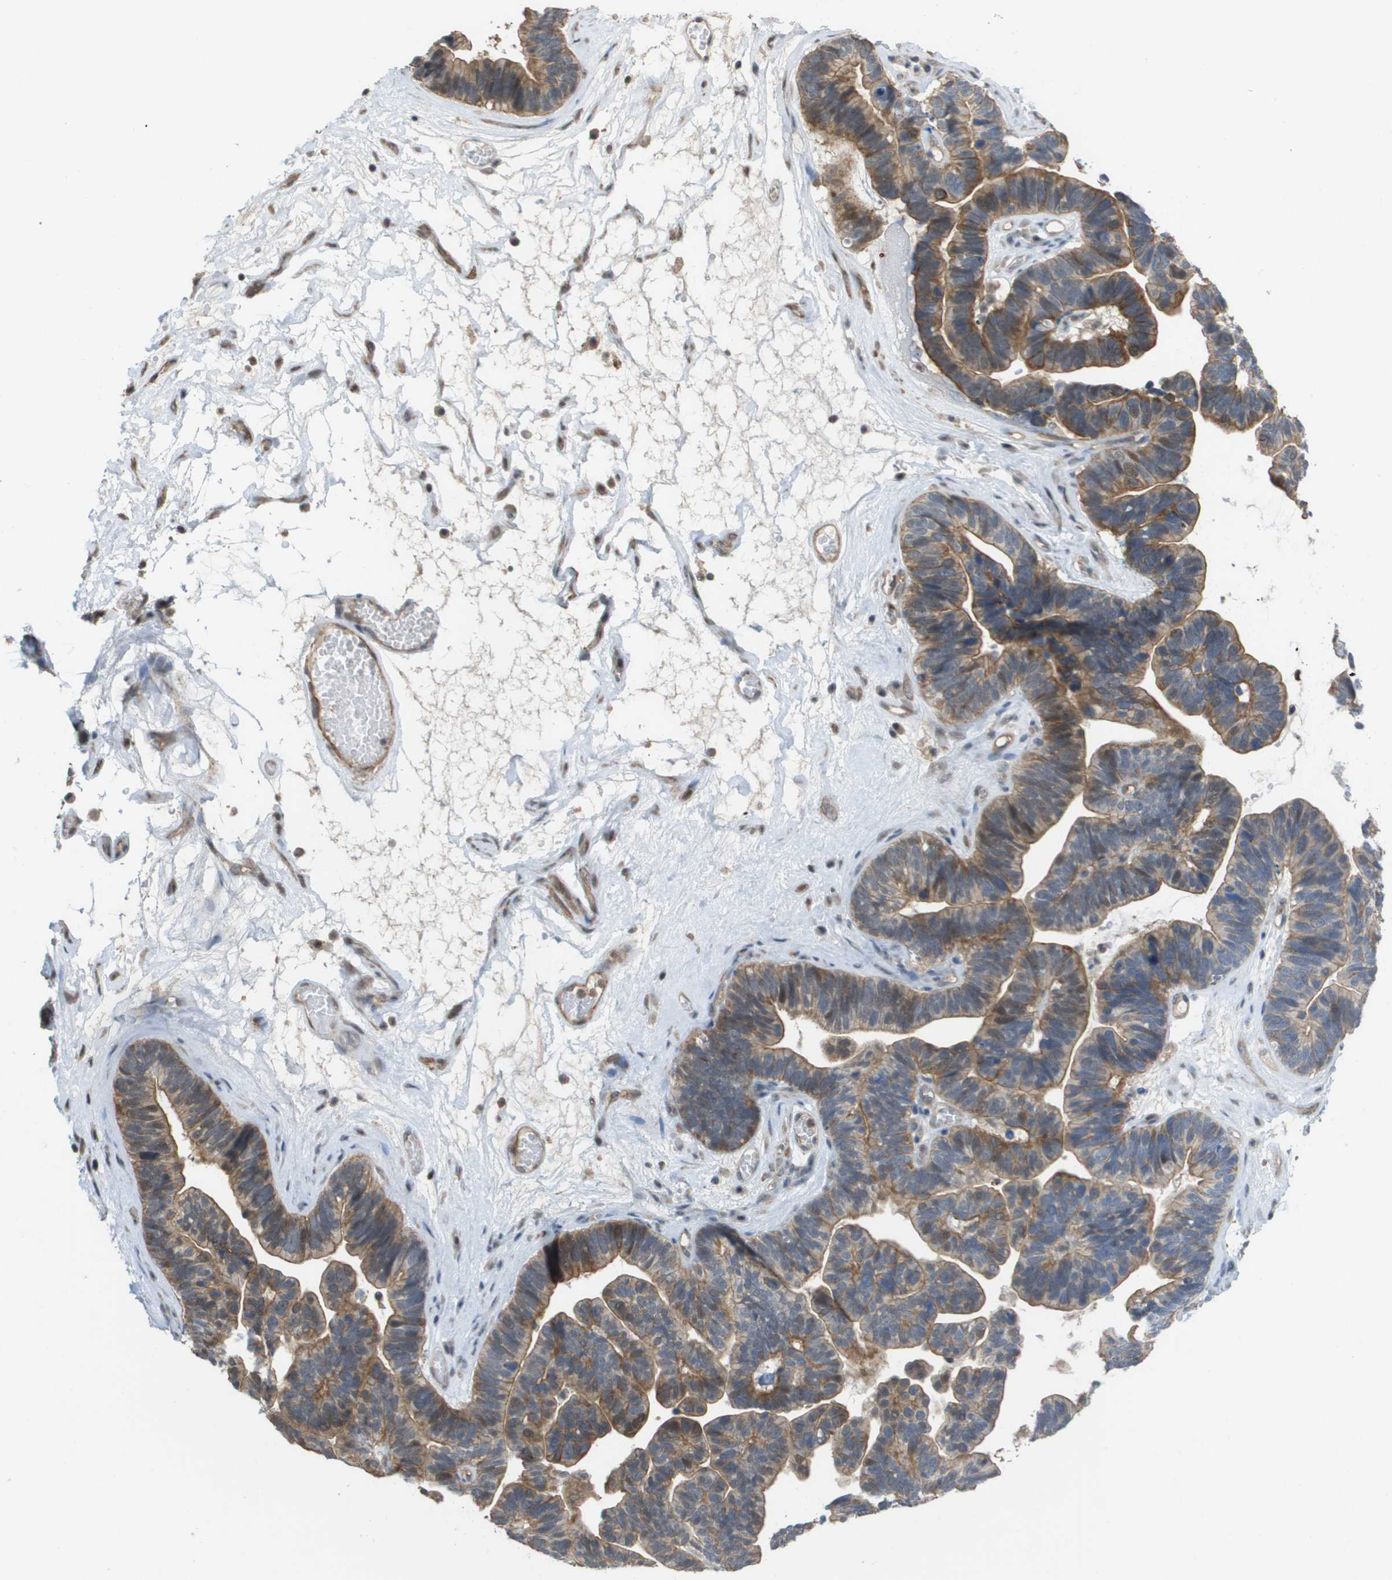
{"staining": {"intensity": "moderate", "quantity": "25%-75%", "location": "cytoplasmic/membranous"}, "tissue": "ovarian cancer", "cell_type": "Tumor cells", "image_type": "cancer", "snomed": [{"axis": "morphology", "description": "Cystadenocarcinoma, serous, NOS"}, {"axis": "topography", "description": "Ovary"}], "caption": "Ovarian cancer (serous cystadenocarcinoma) stained for a protein demonstrates moderate cytoplasmic/membranous positivity in tumor cells.", "gene": "RNF112", "patient": {"sex": "female", "age": 56}}